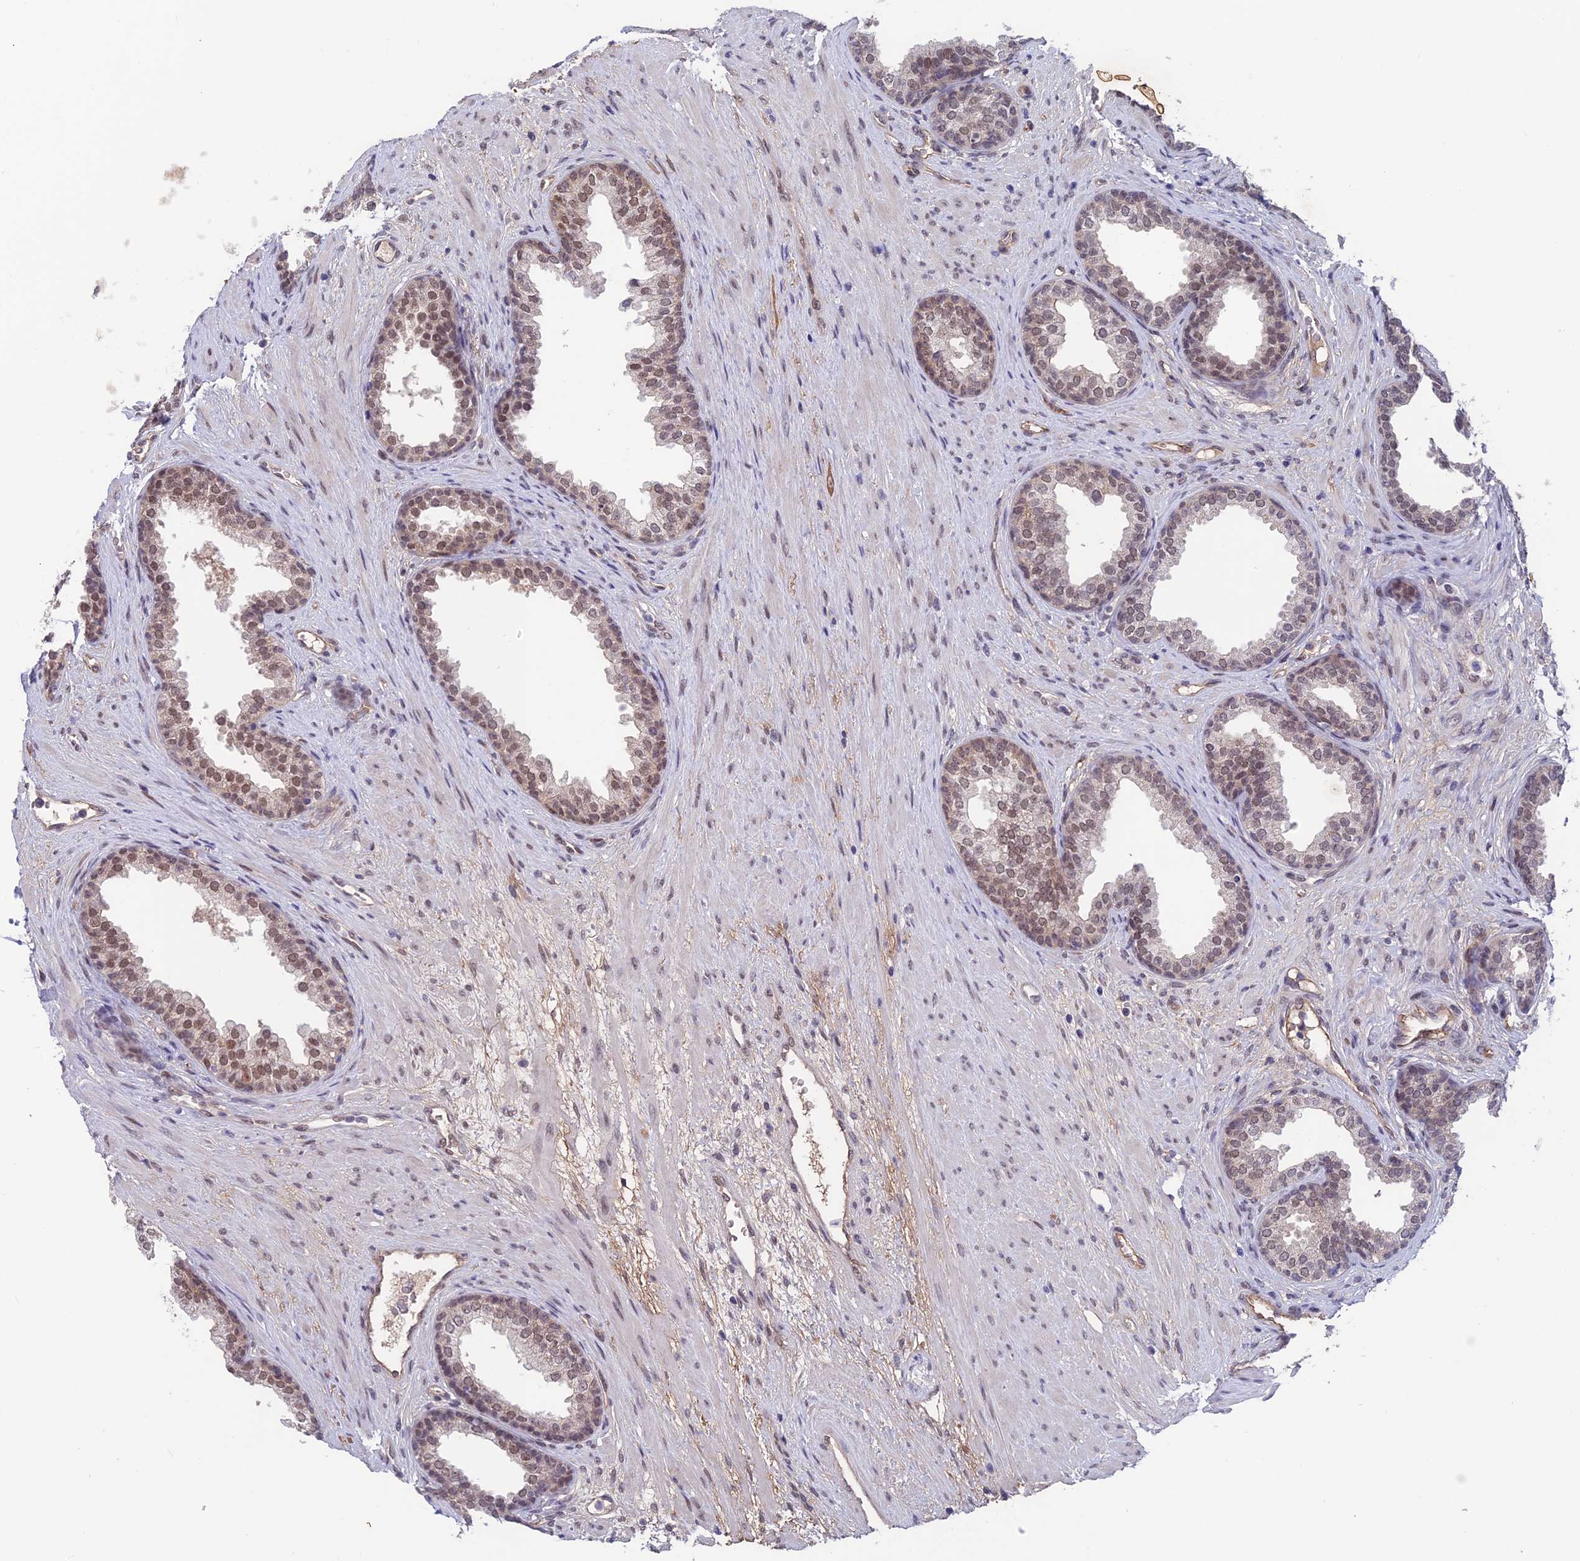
{"staining": {"intensity": "moderate", "quantity": "<25%", "location": "nuclear"}, "tissue": "prostate", "cell_type": "Glandular cells", "image_type": "normal", "snomed": [{"axis": "morphology", "description": "Normal tissue, NOS"}, {"axis": "topography", "description": "Prostate"}], "caption": "Immunohistochemical staining of normal human prostate exhibits <25% levels of moderate nuclear protein expression in about <25% of glandular cells. (brown staining indicates protein expression, while blue staining denotes nuclei).", "gene": "FKBPL", "patient": {"sex": "male", "age": 76}}